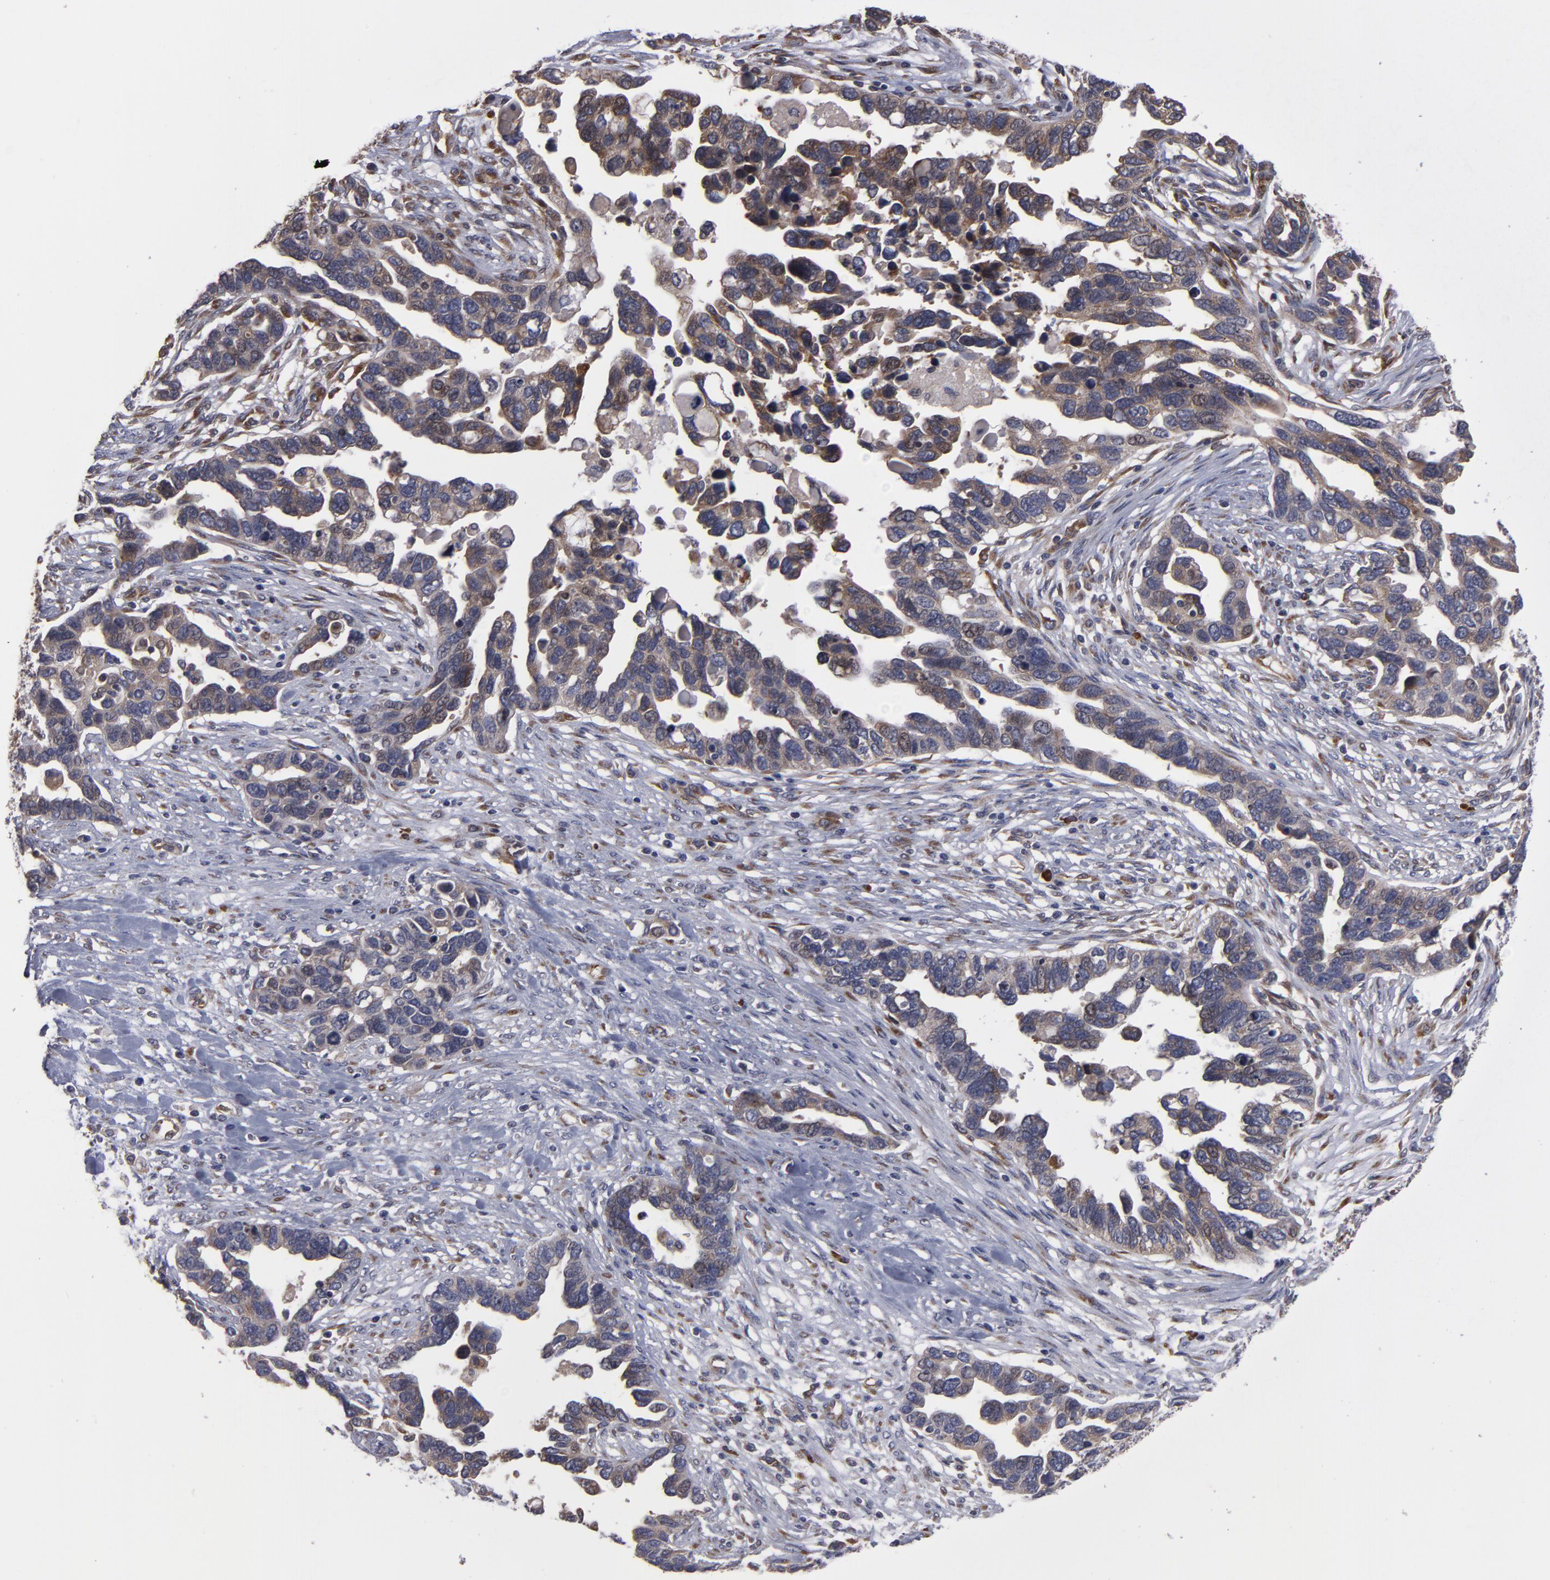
{"staining": {"intensity": "moderate", "quantity": ">75%", "location": "cytoplasmic/membranous"}, "tissue": "ovarian cancer", "cell_type": "Tumor cells", "image_type": "cancer", "snomed": [{"axis": "morphology", "description": "Cystadenocarcinoma, serous, NOS"}, {"axis": "topography", "description": "Ovary"}], "caption": "Immunohistochemistry (IHC) (DAB (3,3'-diaminobenzidine)) staining of human ovarian cancer reveals moderate cytoplasmic/membranous protein positivity in about >75% of tumor cells. (IHC, brightfield microscopy, high magnification).", "gene": "SND1", "patient": {"sex": "female", "age": 54}}